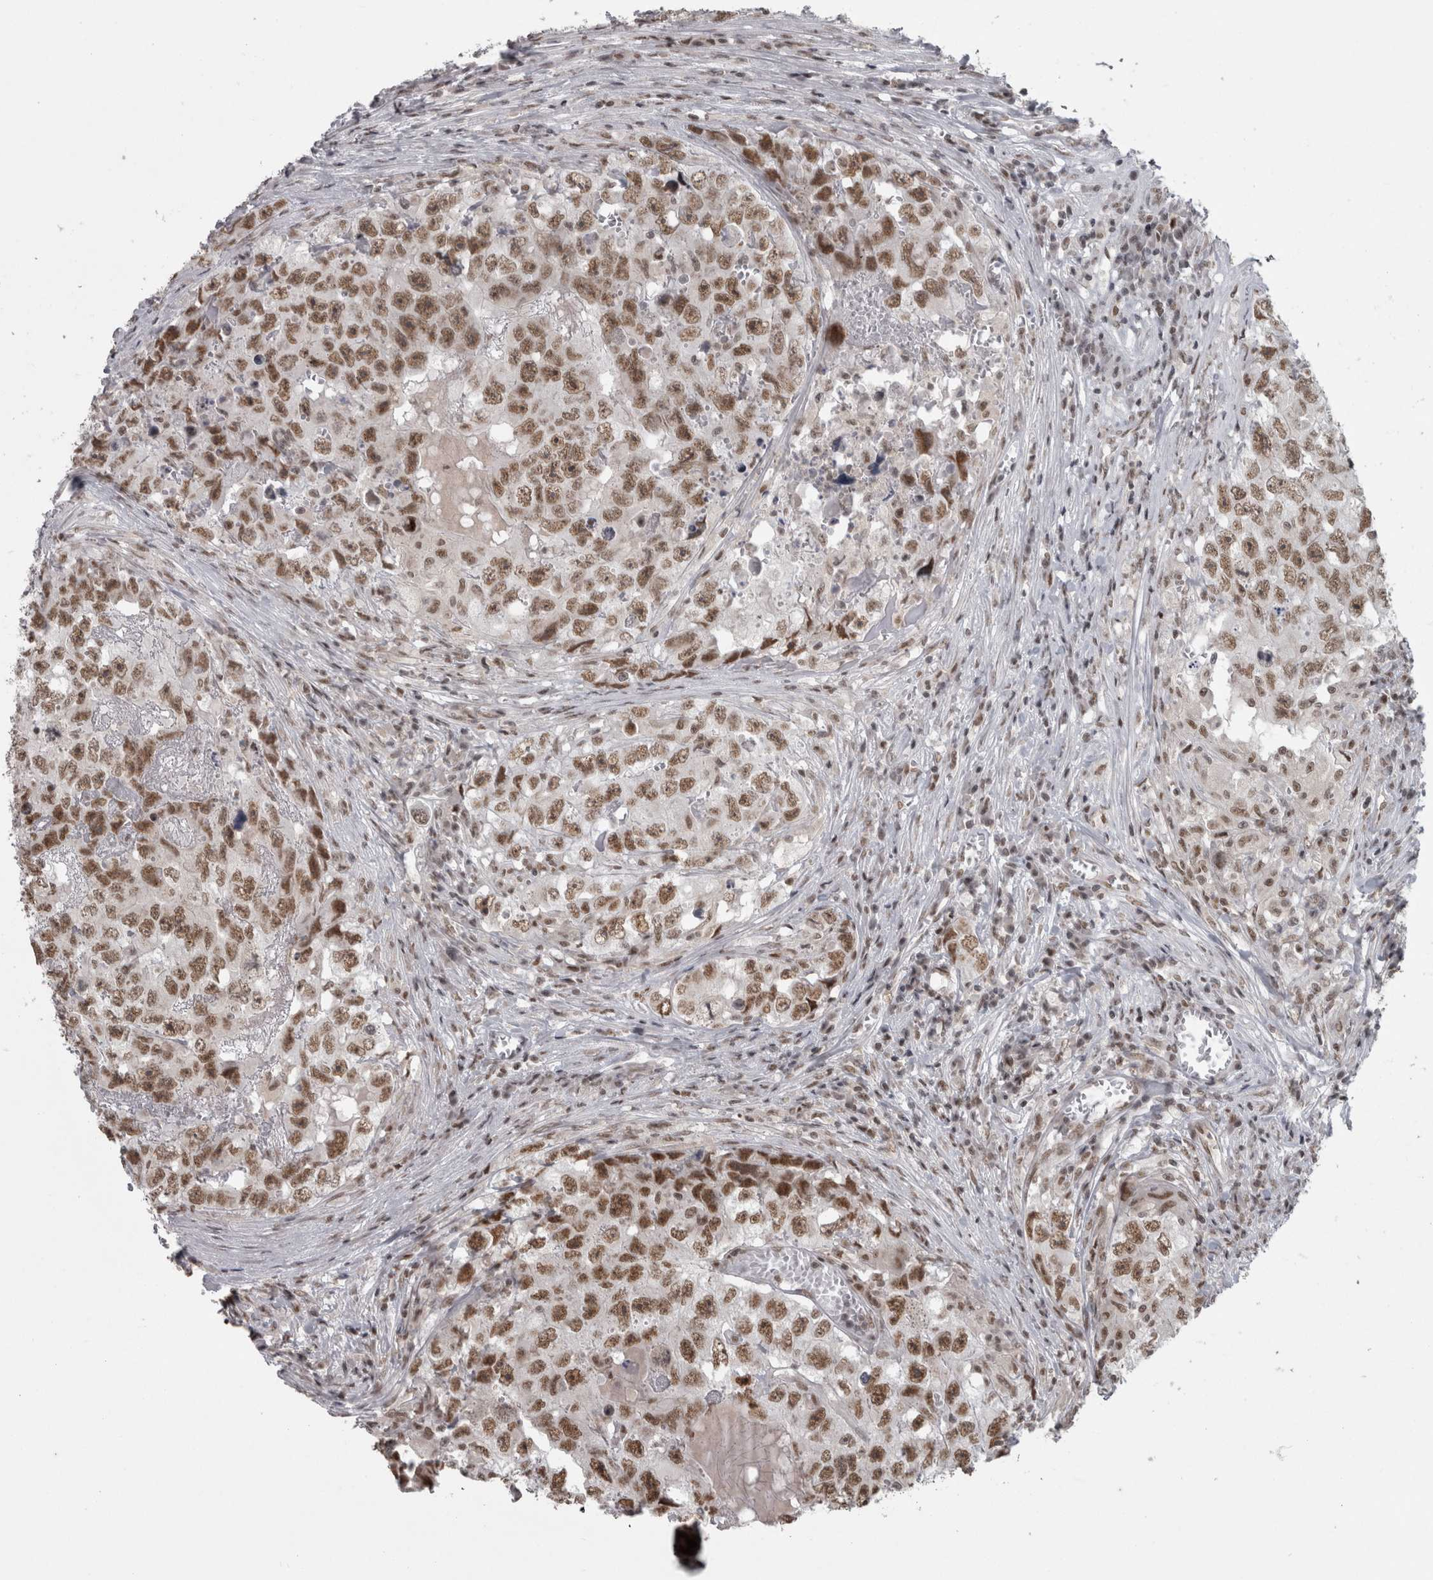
{"staining": {"intensity": "moderate", "quantity": ">75%", "location": "nuclear"}, "tissue": "testis cancer", "cell_type": "Tumor cells", "image_type": "cancer", "snomed": [{"axis": "morphology", "description": "Seminoma, NOS"}, {"axis": "morphology", "description": "Carcinoma, Embryonal, NOS"}, {"axis": "topography", "description": "Testis"}], "caption": "Human testis embryonal carcinoma stained with a protein marker displays moderate staining in tumor cells.", "gene": "MICU3", "patient": {"sex": "male", "age": 43}}